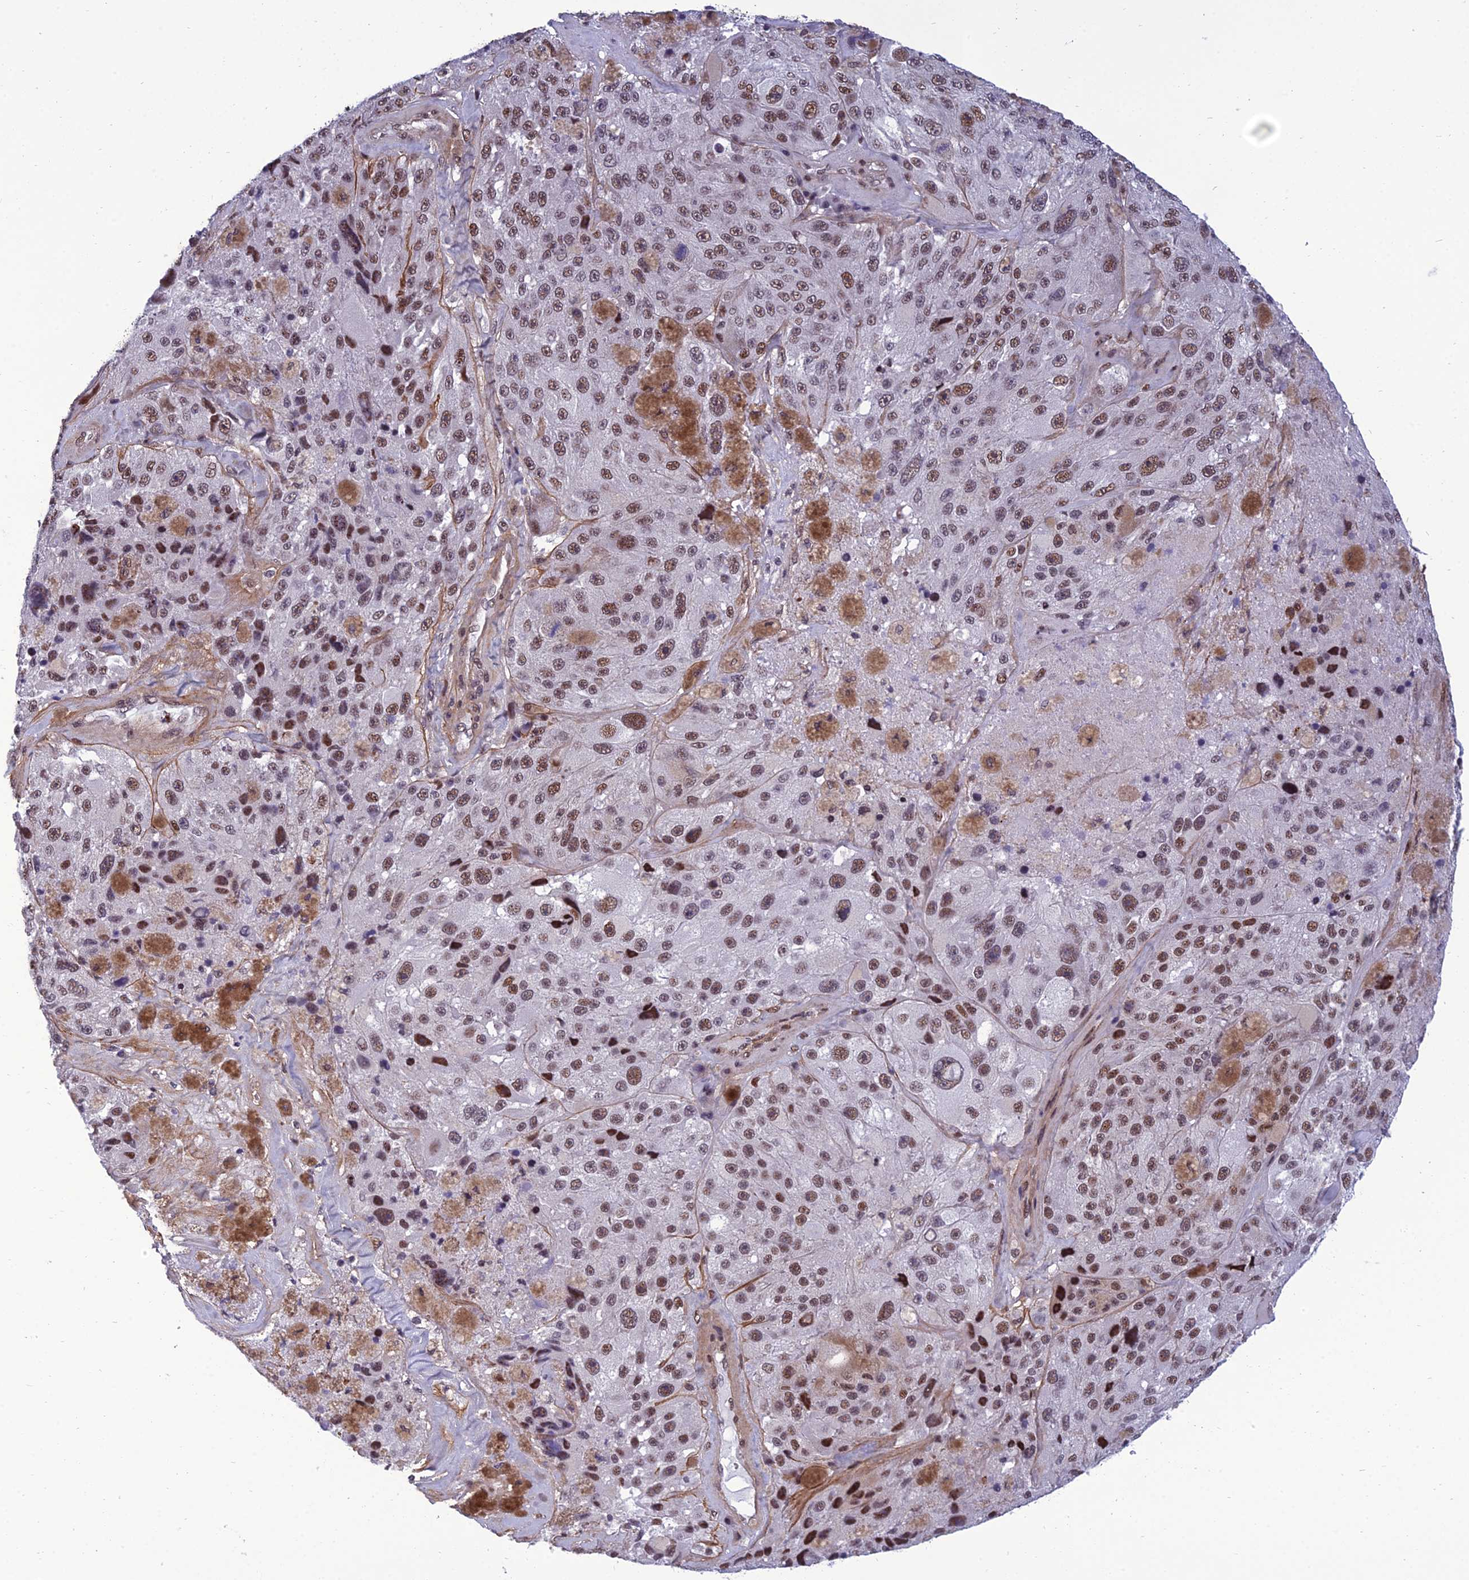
{"staining": {"intensity": "moderate", "quantity": ">75%", "location": "nuclear"}, "tissue": "melanoma", "cell_type": "Tumor cells", "image_type": "cancer", "snomed": [{"axis": "morphology", "description": "Malignant melanoma, Metastatic site"}, {"axis": "topography", "description": "Lymph node"}], "caption": "Tumor cells demonstrate medium levels of moderate nuclear staining in about >75% of cells in malignant melanoma (metastatic site).", "gene": "RSRC1", "patient": {"sex": "male", "age": 62}}